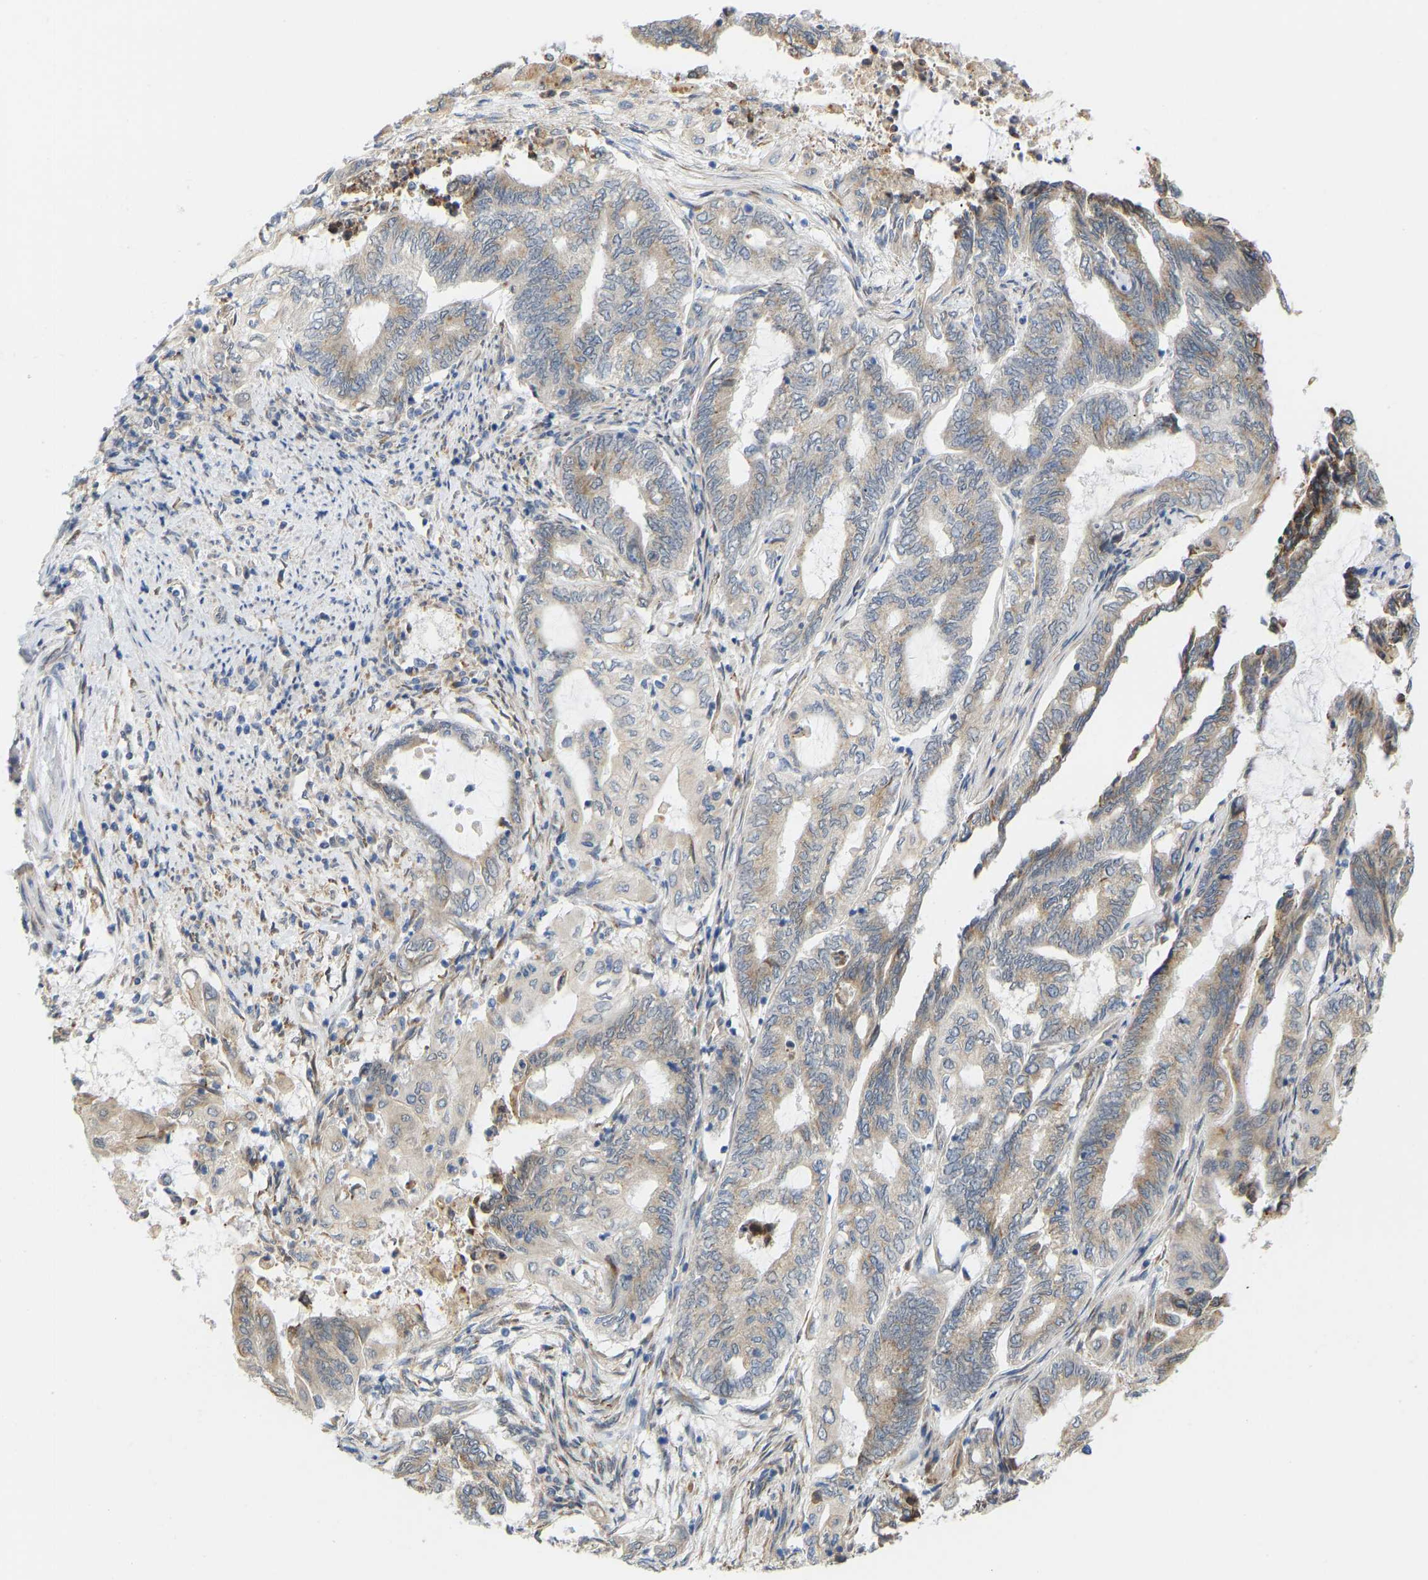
{"staining": {"intensity": "weak", "quantity": "<25%", "location": "cytoplasmic/membranous"}, "tissue": "endometrial cancer", "cell_type": "Tumor cells", "image_type": "cancer", "snomed": [{"axis": "morphology", "description": "Adenocarcinoma, NOS"}, {"axis": "topography", "description": "Uterus"}, {"axis": "topography", "description": "Endometrium"}], "caption": "Tumor cells show no significant protein staining in endometrial cancer. (DAB immunohistochemistry, high magnification).", "gene": "BEND3", "patient": {"sex": "female", "age": 70}}